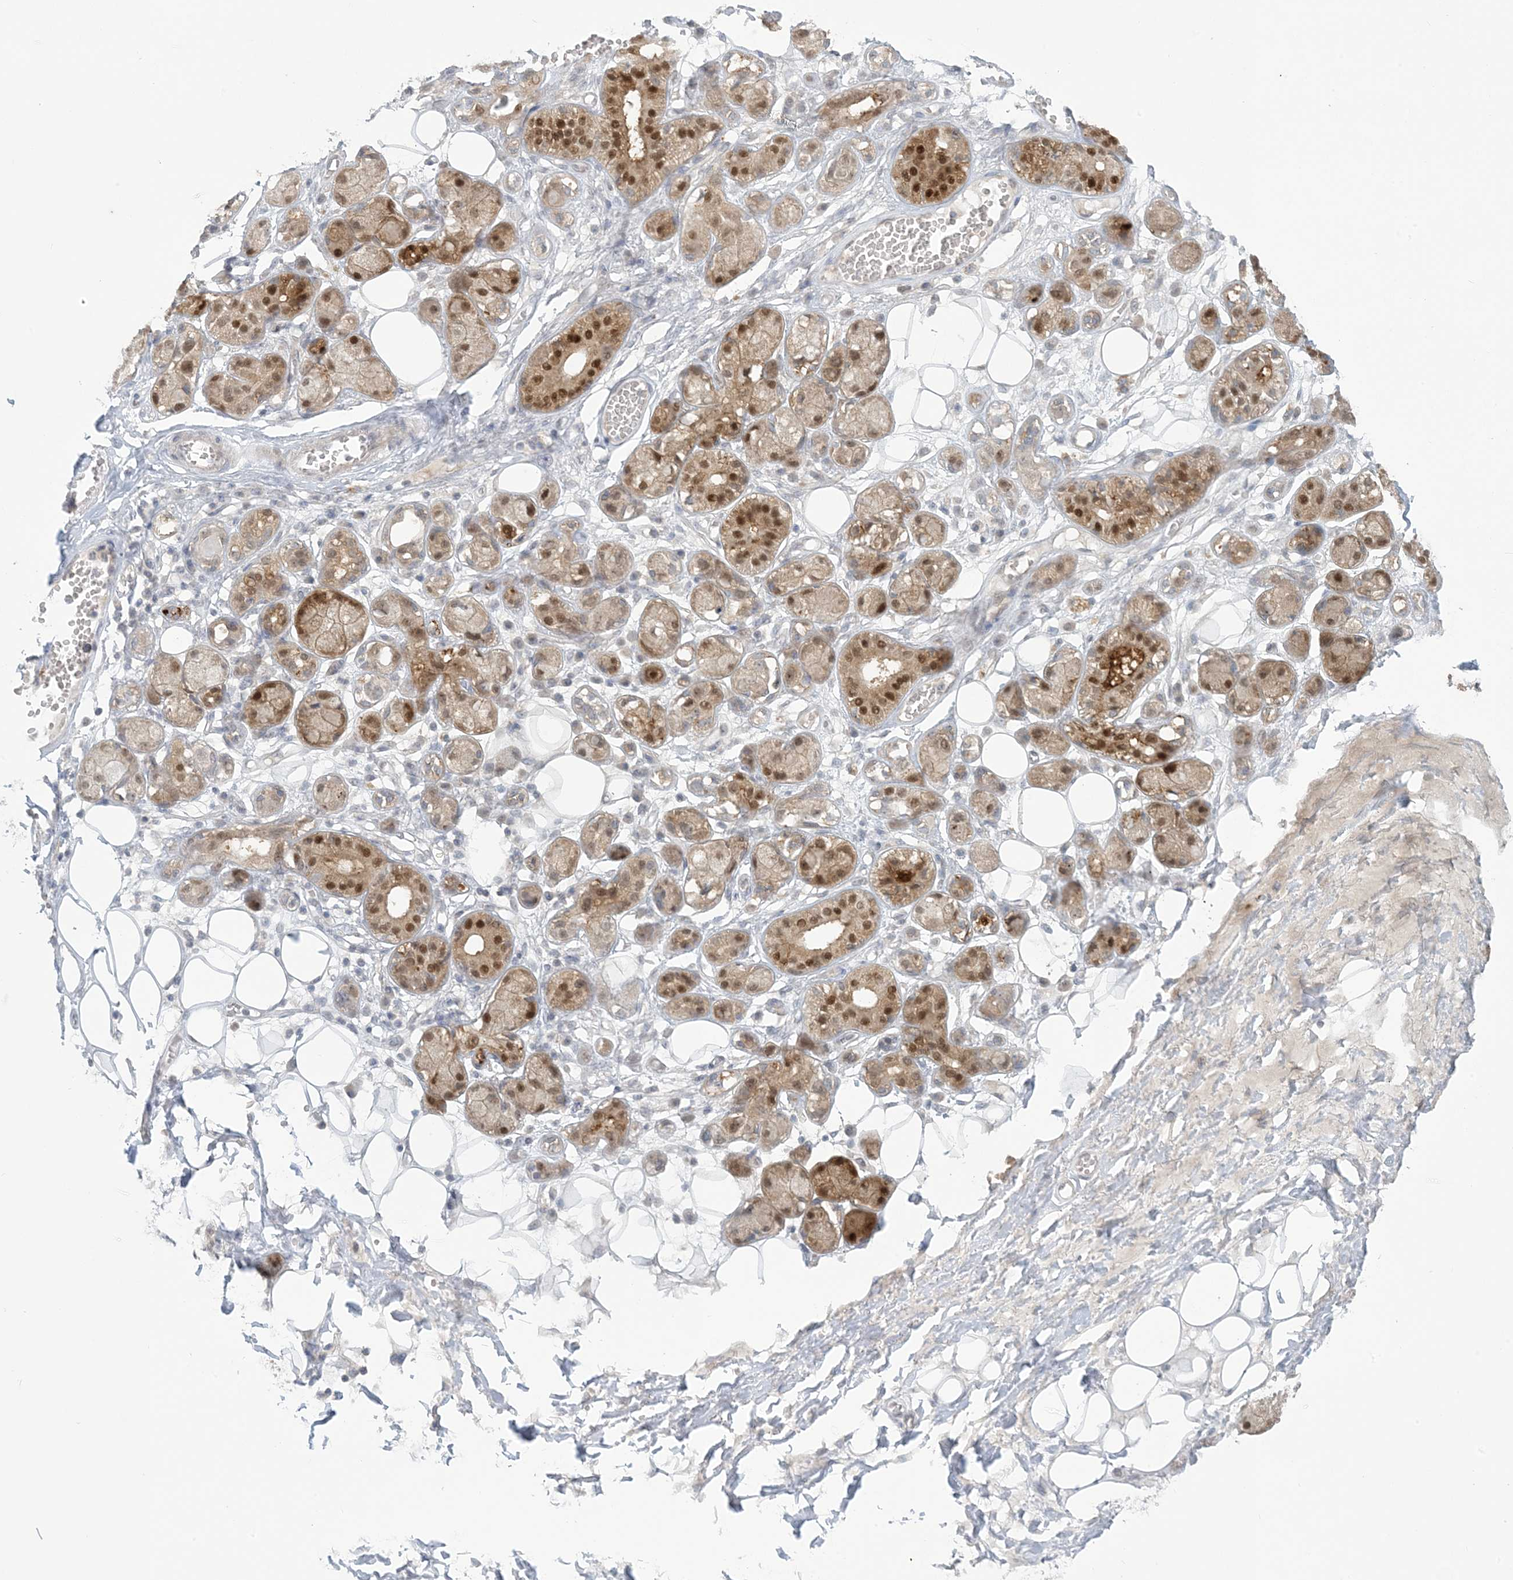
{"staining": {"intensity": "negative", "quantity": "none", "location": "none"}, "tissue": "adipose tissue", "cell_type": "Adipocytes", "image_type": "normal", "snomed": [{"axis": "morphology", "description": "Normal tissue, NOS"}, {"axis": "morphology", "description": "Inflammation, NOS"}, {"axis": "topography", "description": "Salivary gland"}, {"axis": "topography", "description": "Peripheral nerve tissue"}], "caption": "Immunohistochemistry (IHC) micrograph of normal adipose tissue stained for a protein (brown), which exhibits no expression in adipocytes. (Stains: DAB immunohistochemistry with hematoxylin counter stain, Microscopy: brightfield microscopy at high magnification).", "gene": "NRBP2", "patient": {"sex": "female", "age": 75}}